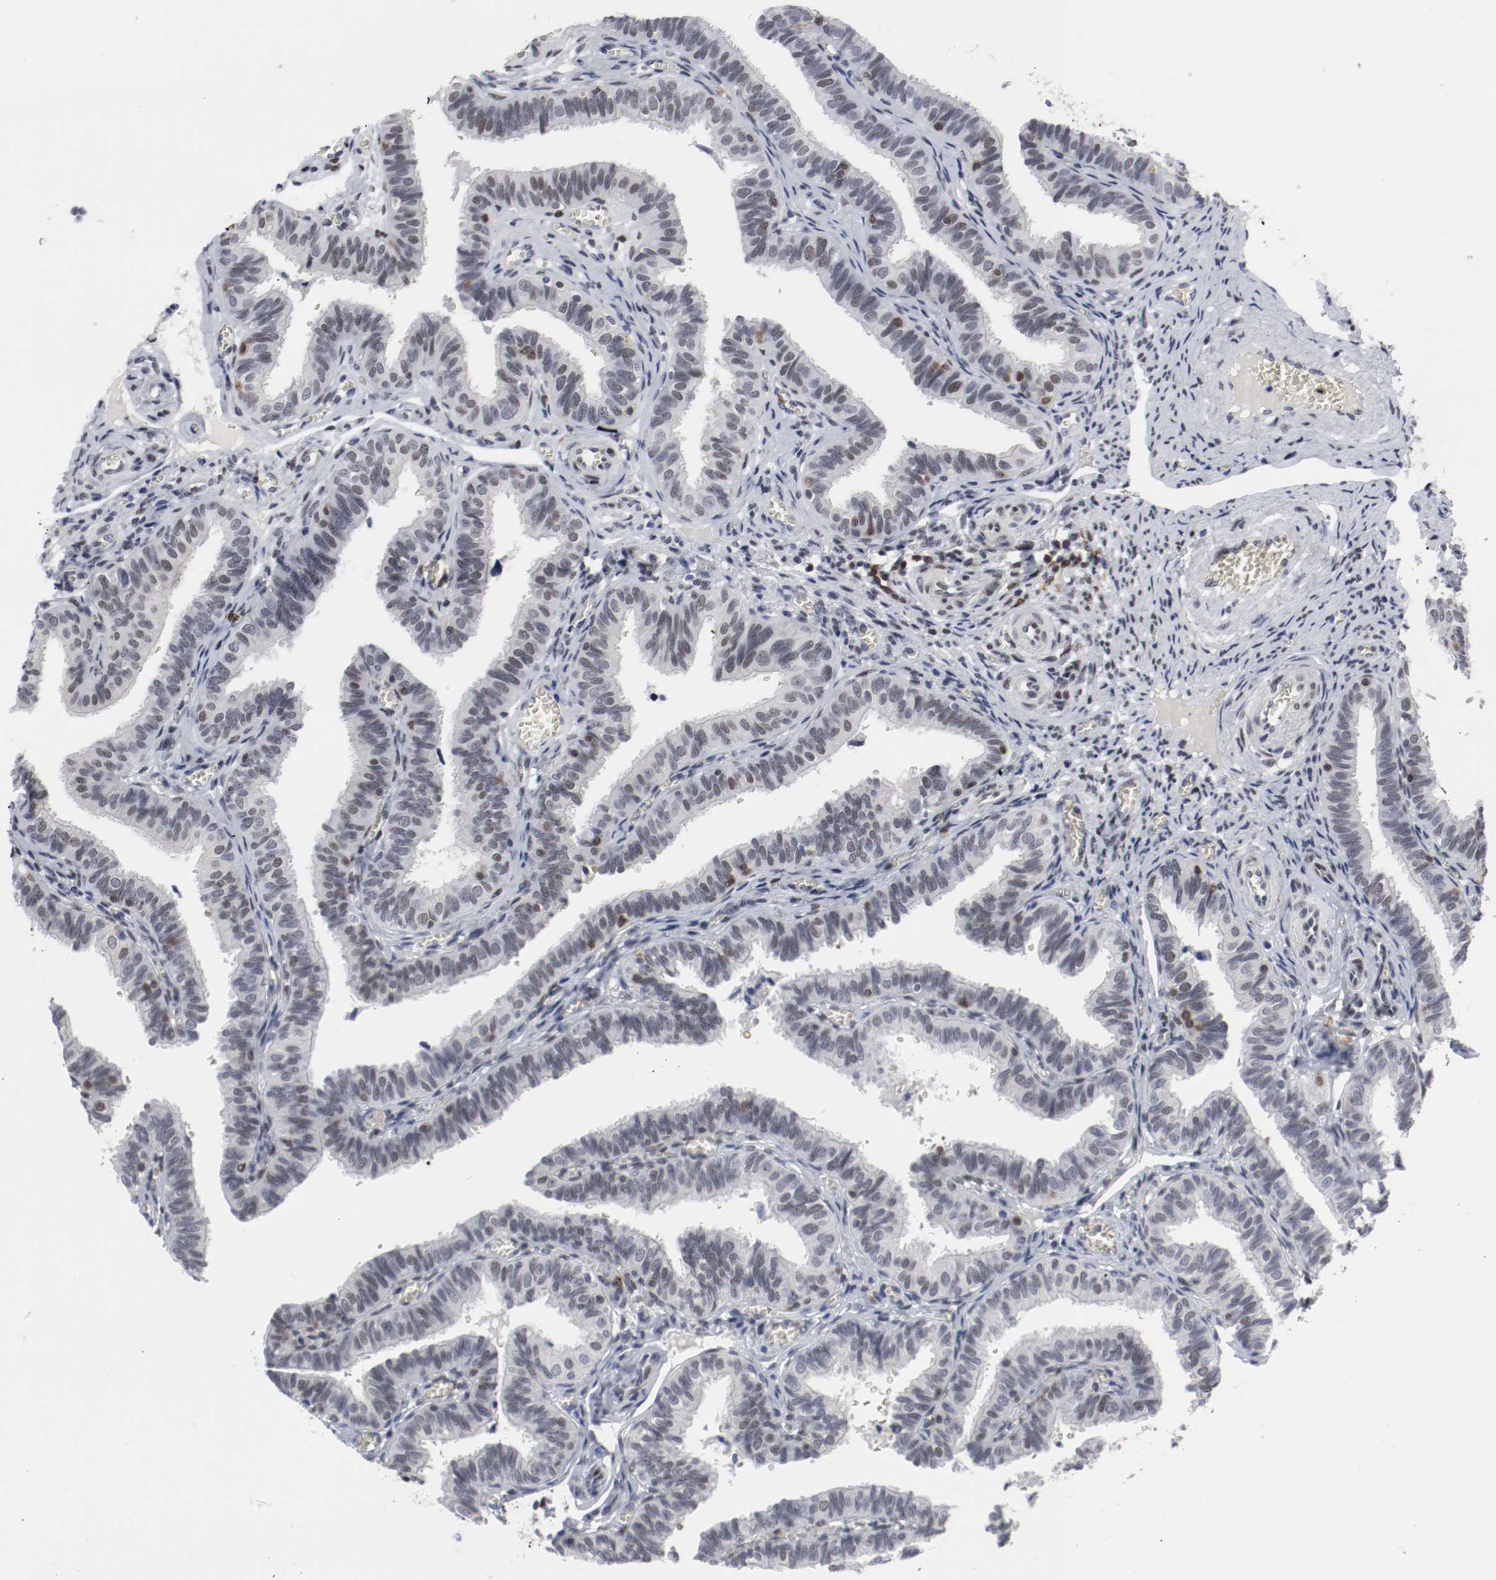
{"staining": {"intensity": "weak", "quantity": "25%-75%", "location": "nuclear"}, "tissue": "fallopian tube", "cell_type": "Glandular cells", "image_type": "normal", "snomed": [{"axis": "morphology", "description": "Normal tissue, NOS"}, {"axis": "topography", "description": "Fallopian tube"}], "caption": "A brown stain highlights weak nuclear staining of a protein in glandular cells of unremarkable fallopian tube. The protein of interest is stained brown, and the nuclei are stained in blue (DAB IHC with brightfield microscopy, high magnification).", "gene": "JUND", "patient": {"sex": "female", "age": 46}}